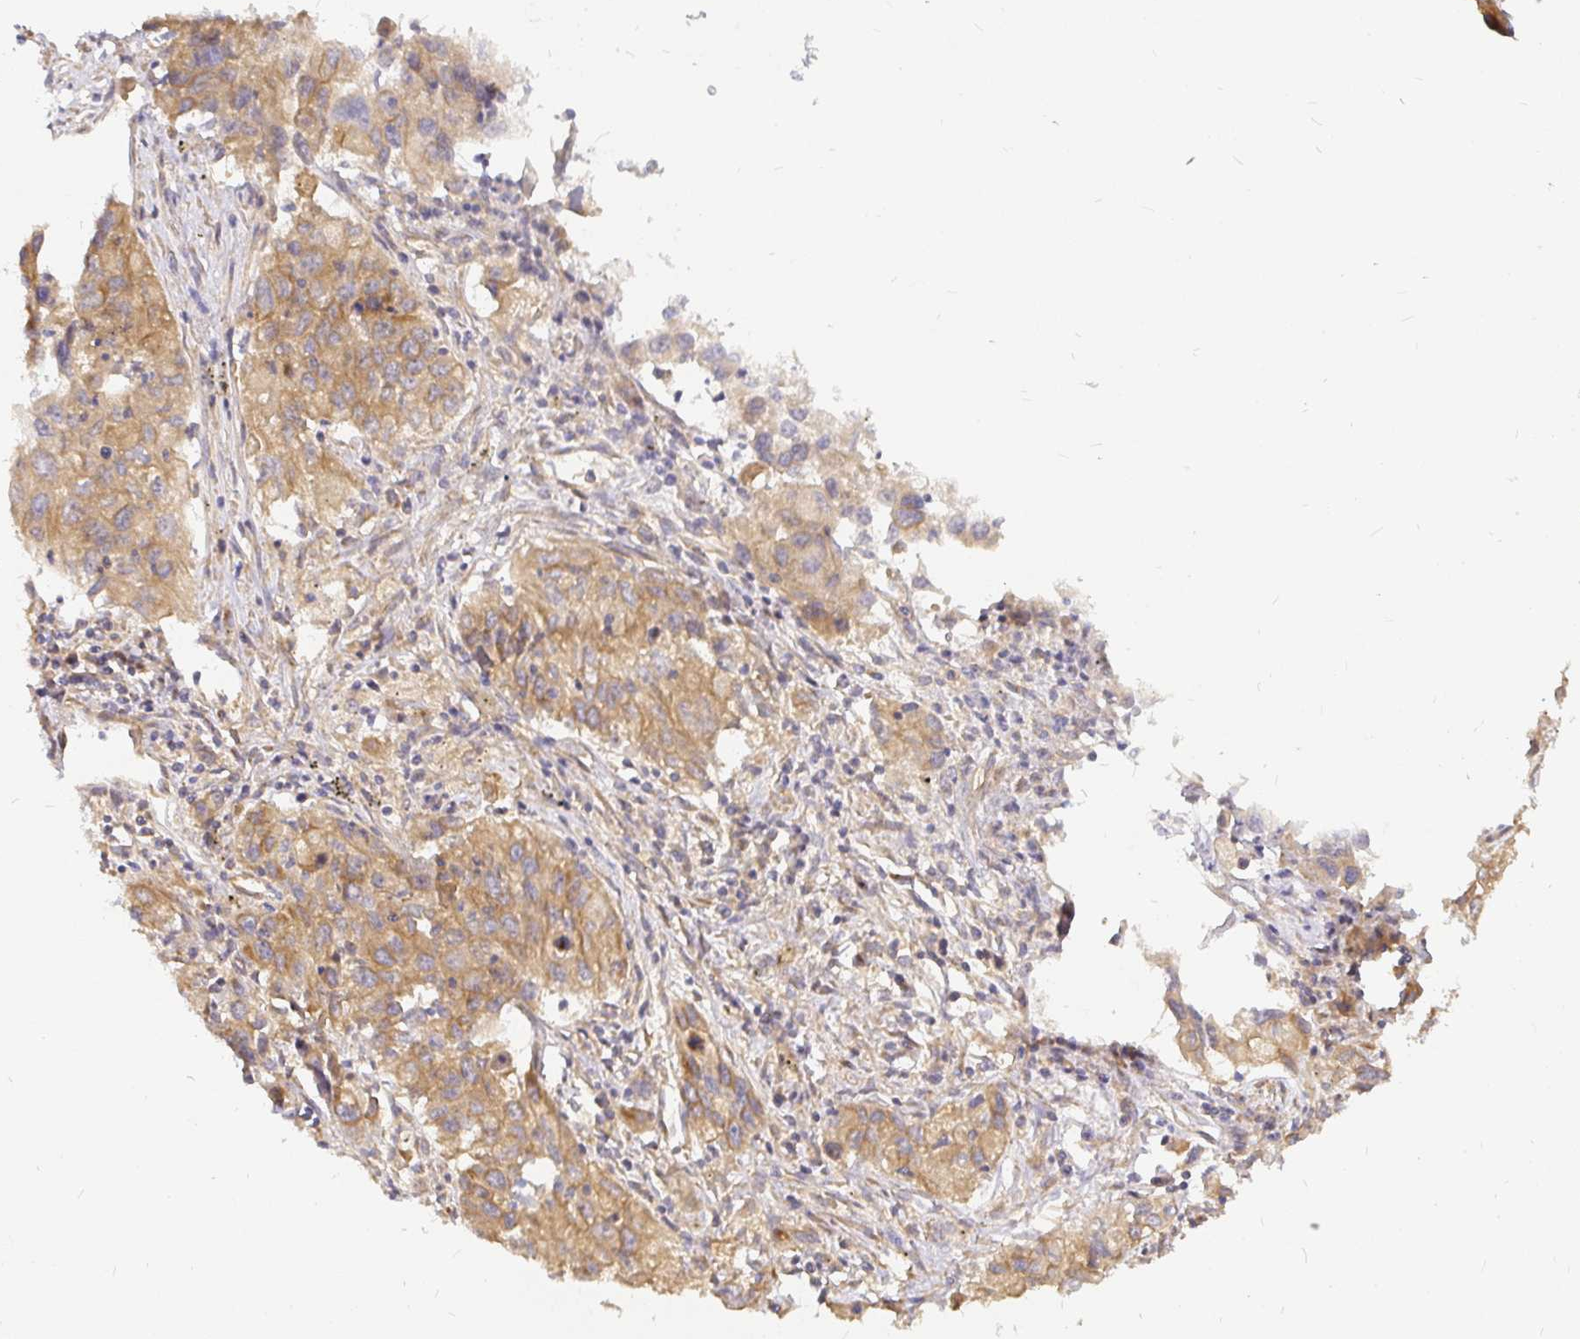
{"staining": {"intensity": "moderate", "quantity": ">75%", "location": "cytoplasmic/membranous"}, "tissue": "lung cancer", "cell_type": "Tumor cells", "image_type": "cancer", "snomed": [{"axis": "morphology", "description": "Adenocarcinoma, NOS"}, {"axis": "morphology", "description": "Adenocarcinoma, metastatic, NOS"}, {"axis": "topography", "description": "Lymph node"}, {"axis": "topography", "description": "Lung"}], "caption": "An immunohistochemistry (IHC) photomicrograph of neoplastic tissue is shown. Protein staining in brown highlights moderate cytoplasmic/membranous positivity in adenocarcinoma (lung) within tumor cells.", "gene": "KIF5B", "patient": {"sex": "female", "age": 42}}